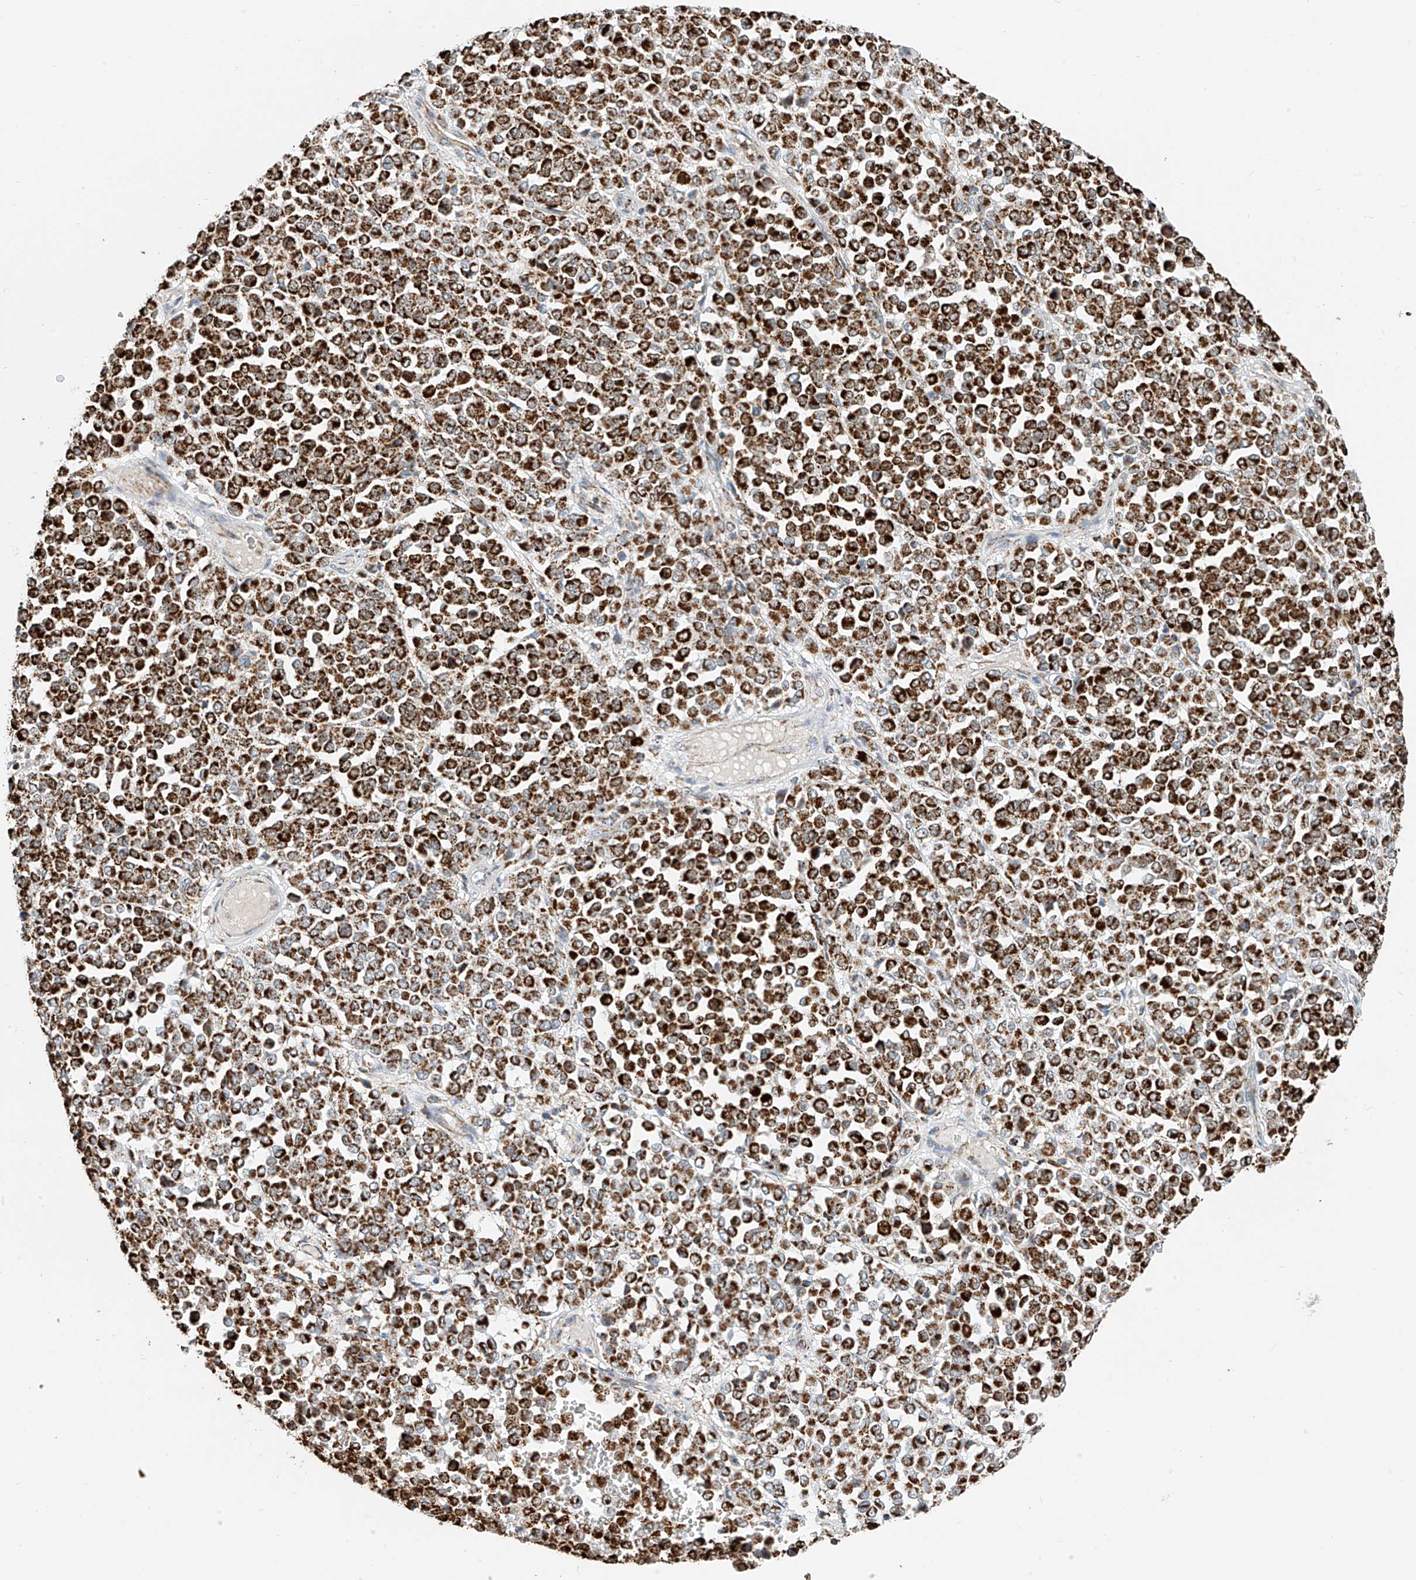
{"staining": {"intensity": "strong", "quantity": ">75%", "location": "cytoplasmic/membranous"}, "tissue": "melanoma", "cell_type": "Tumor cells", "image_type": "cancer", "snomed": [{"axis": "morphology", "description": "Malignant melanoma, Metastatic site"}, {"axis": "topography", "description": "Pancreas"}], "caption": "DAB immunohistochemical staining of malignant melanoma (metastatic site) shows strong cytoplasmic/membranous protein expression in approximately >75% of tumor cells.", "gene": "PPA2", "patient": {"sex": "female", "age": 30}}